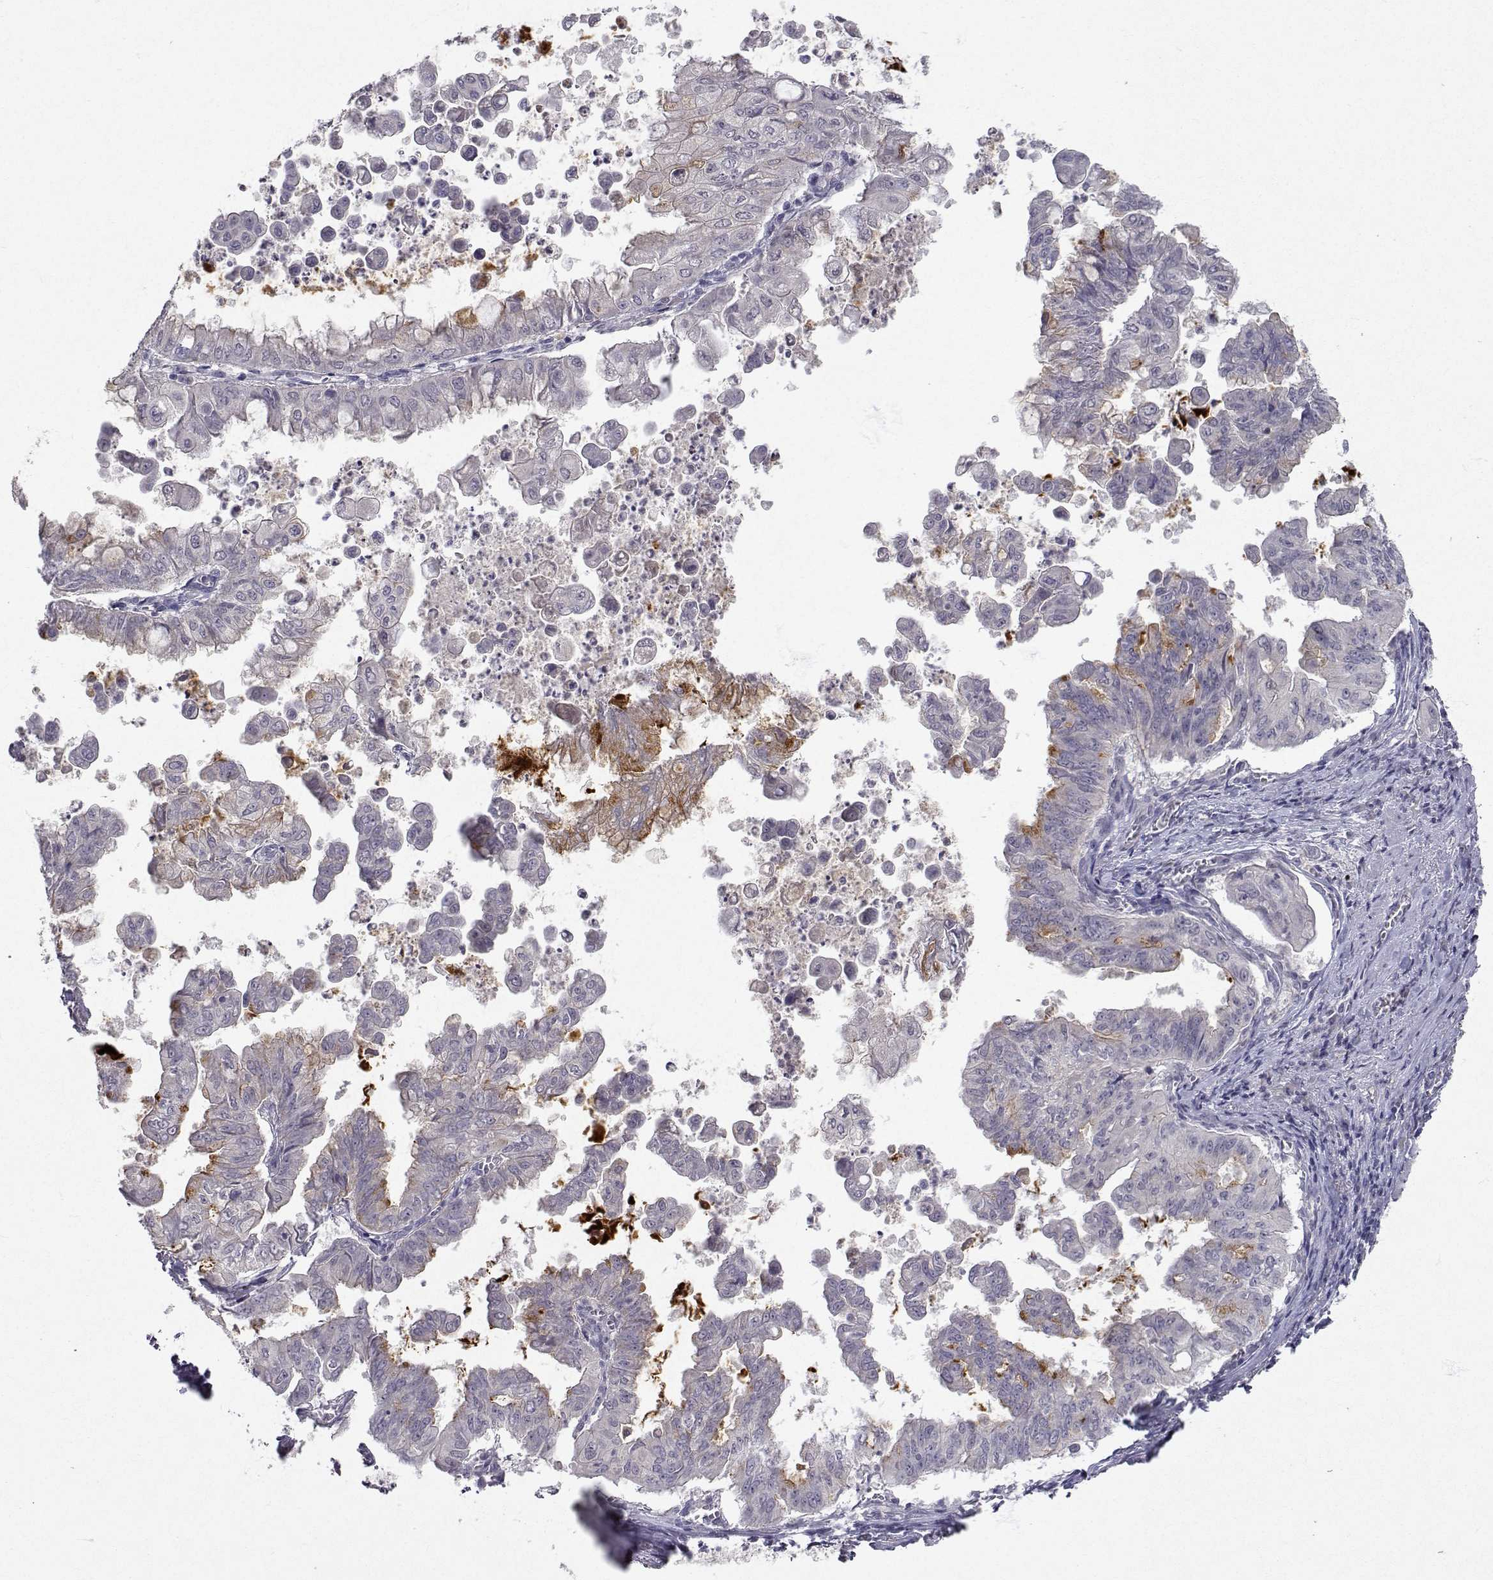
{"staining": {"intensity": "negative", "quantity": "none", "location": "none"}, "tissue": "stomach cancer", "cell_type": "Tumor cells", "image_type": "cancer", "snomed": [{"axis": "morphology", "description": "Adenocarcinoma, NOS"}, {"axis": "topography", "description": "Stomach, upper"}], "caption": "A photomicrograph of adenocarcinoma (stomach) stained for a protein demonstrates no brown staining in tumor cells.", "gene": "SLC6A3", "patient": {"sex": "male", "age": 80}}